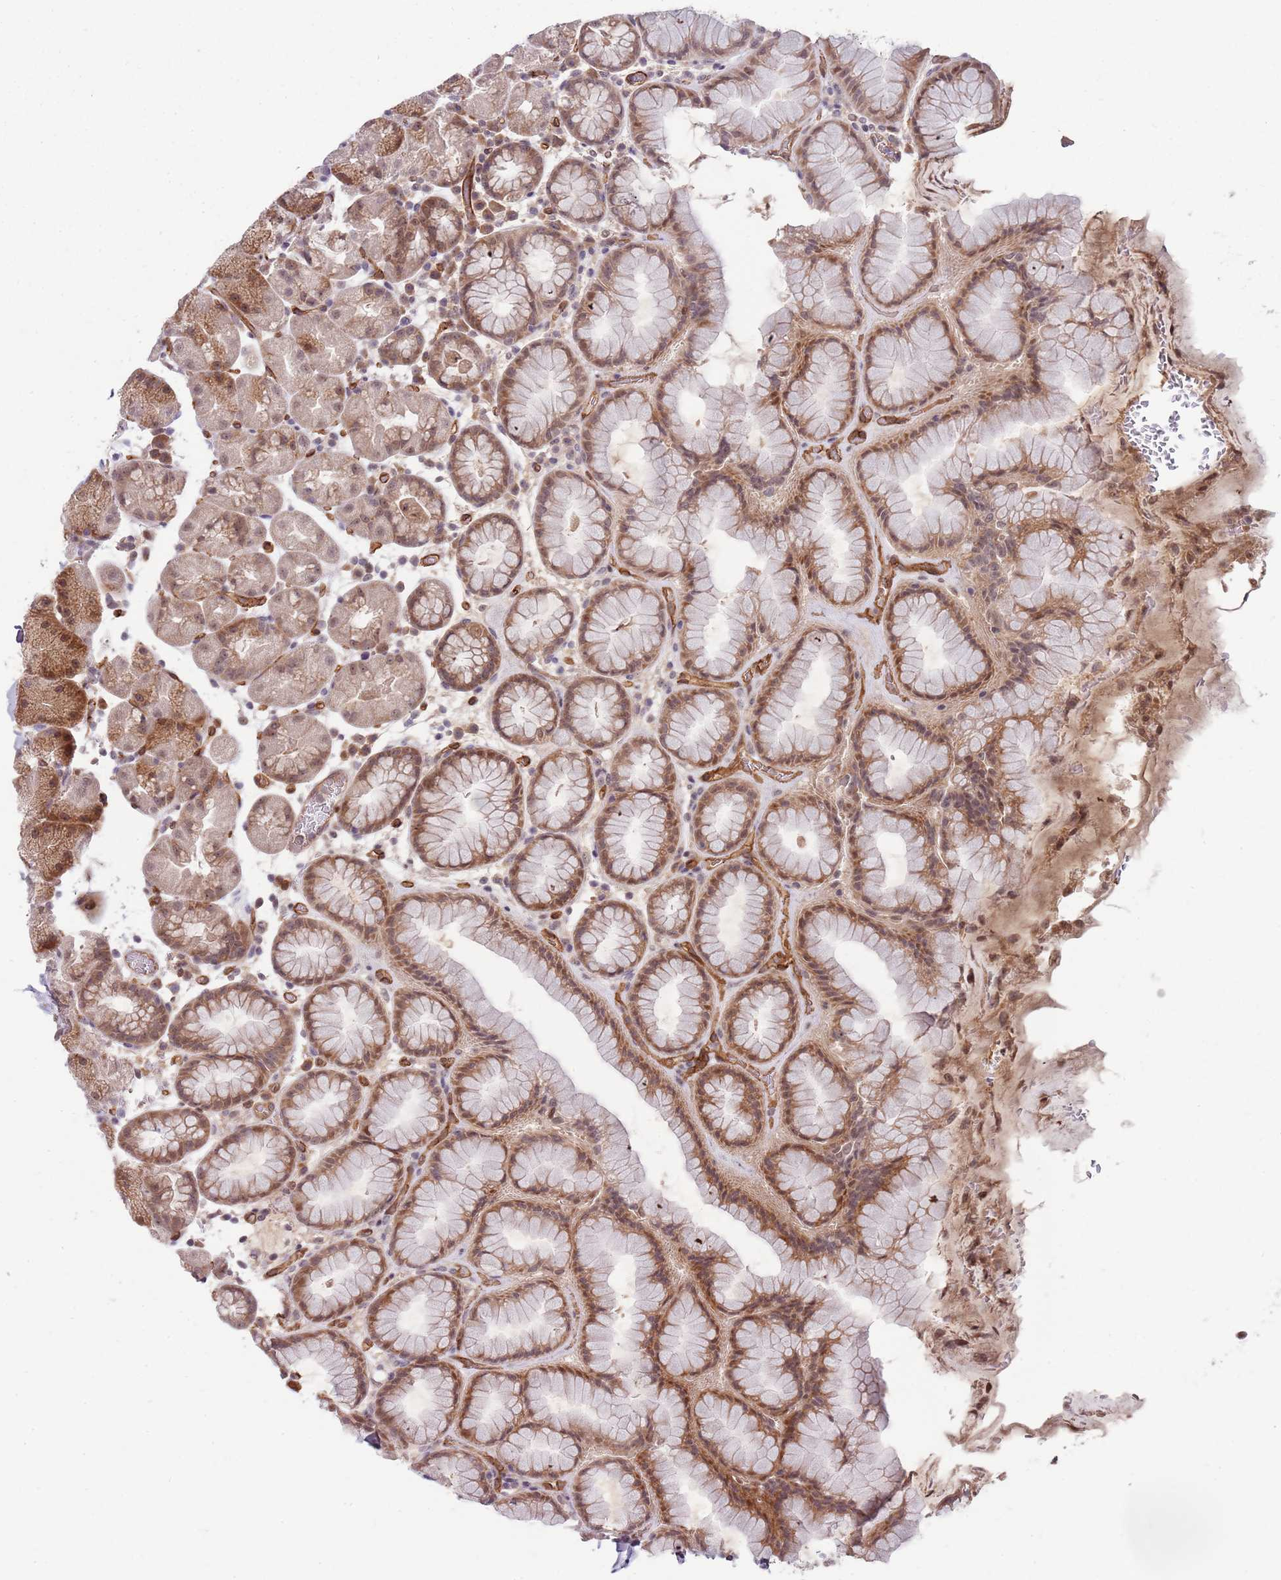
{"staining": {"intensity": "moderate", "quantity": ">75%", "location": "cytoplasmic/membranous"}, "tissue": "stomach", "cell_type": "Glandular cells", "image_type": "normal", "snomed": [{"axis": "morphology", "description": "Normal tissue, NOS"}, {"axis": "topography", "description": "Stomach, upper"}, {"axis": "topography", "description": "Stomach, lower"}], "caption": "An image of human stomach stained for a protein exhibits moderate cytoplasmic/membranous brown staining in glandular cells. The protein is stained brown, and the nuclei are stained in blue (DAB (3,3'-diaminobenzidine) IHC with brightfield microscopy, high magnification).", "gene": "FBXL22", "patient": {"sex": "male", "age": 67}}